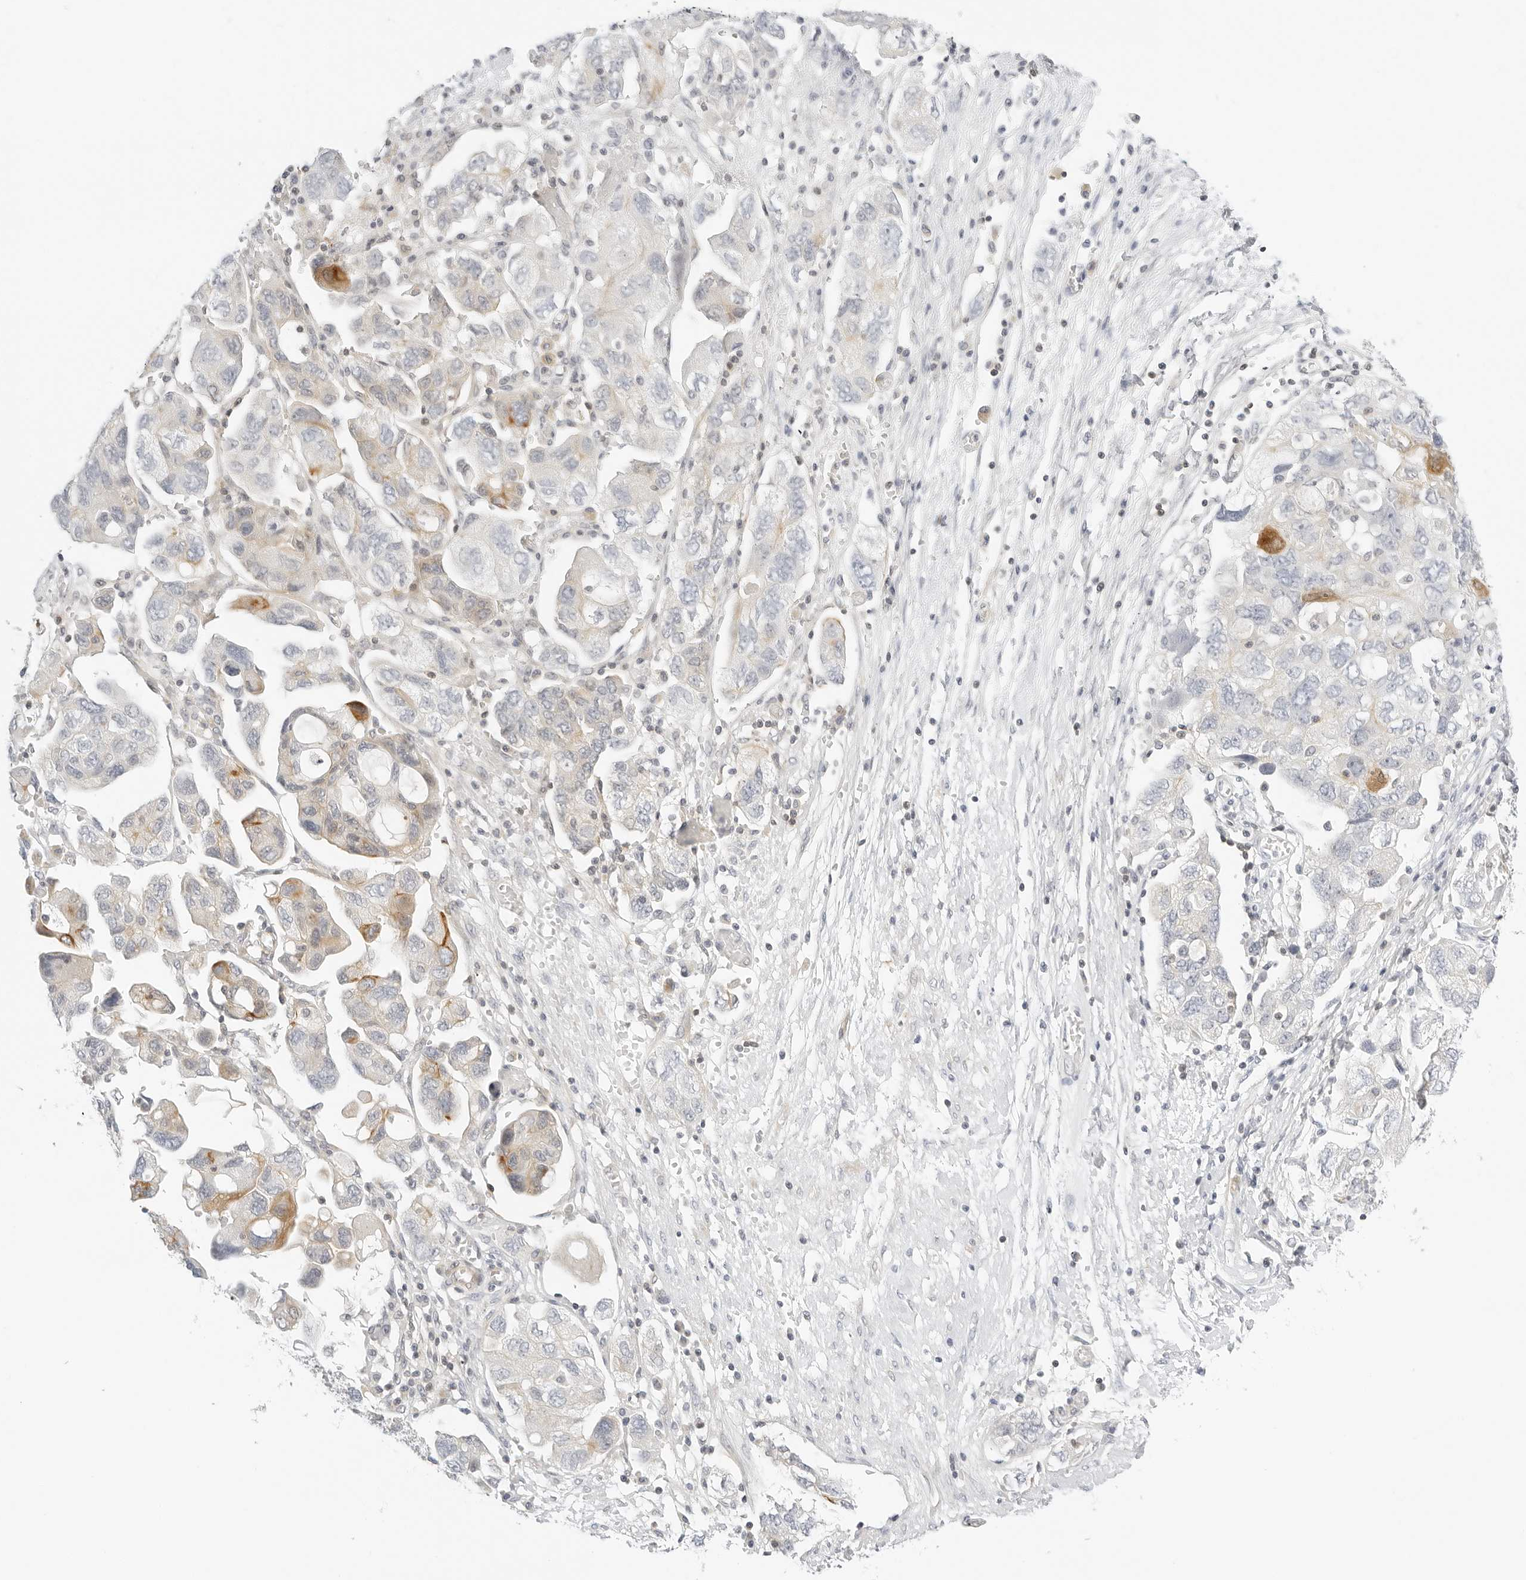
{"staining": {"intensity": "moderate", "quantity": "<25%", "location": "cytoplasmic/membranous"}, "tissue": "ovarian cancer", "cell_type": "Tumor cells", "image_type": "cancer", "snomed": [{"axis": "morphology", "description": "Carcinoma, NOS"}, {"axis": "morphology", "description": "Cystadenocarcinoma, serous, NOS"}, {"axis": "topography", "description": "Ovary"}], "caption": "Ovarian serous cystadenocarcinoma stained with immunohistochemistry (IHC) shows moderate cytoplasmic/membranous staining in about <25% of tumor cells.", "gene": "OSCP1", "patient": {"sex": "female", "age": 69}}